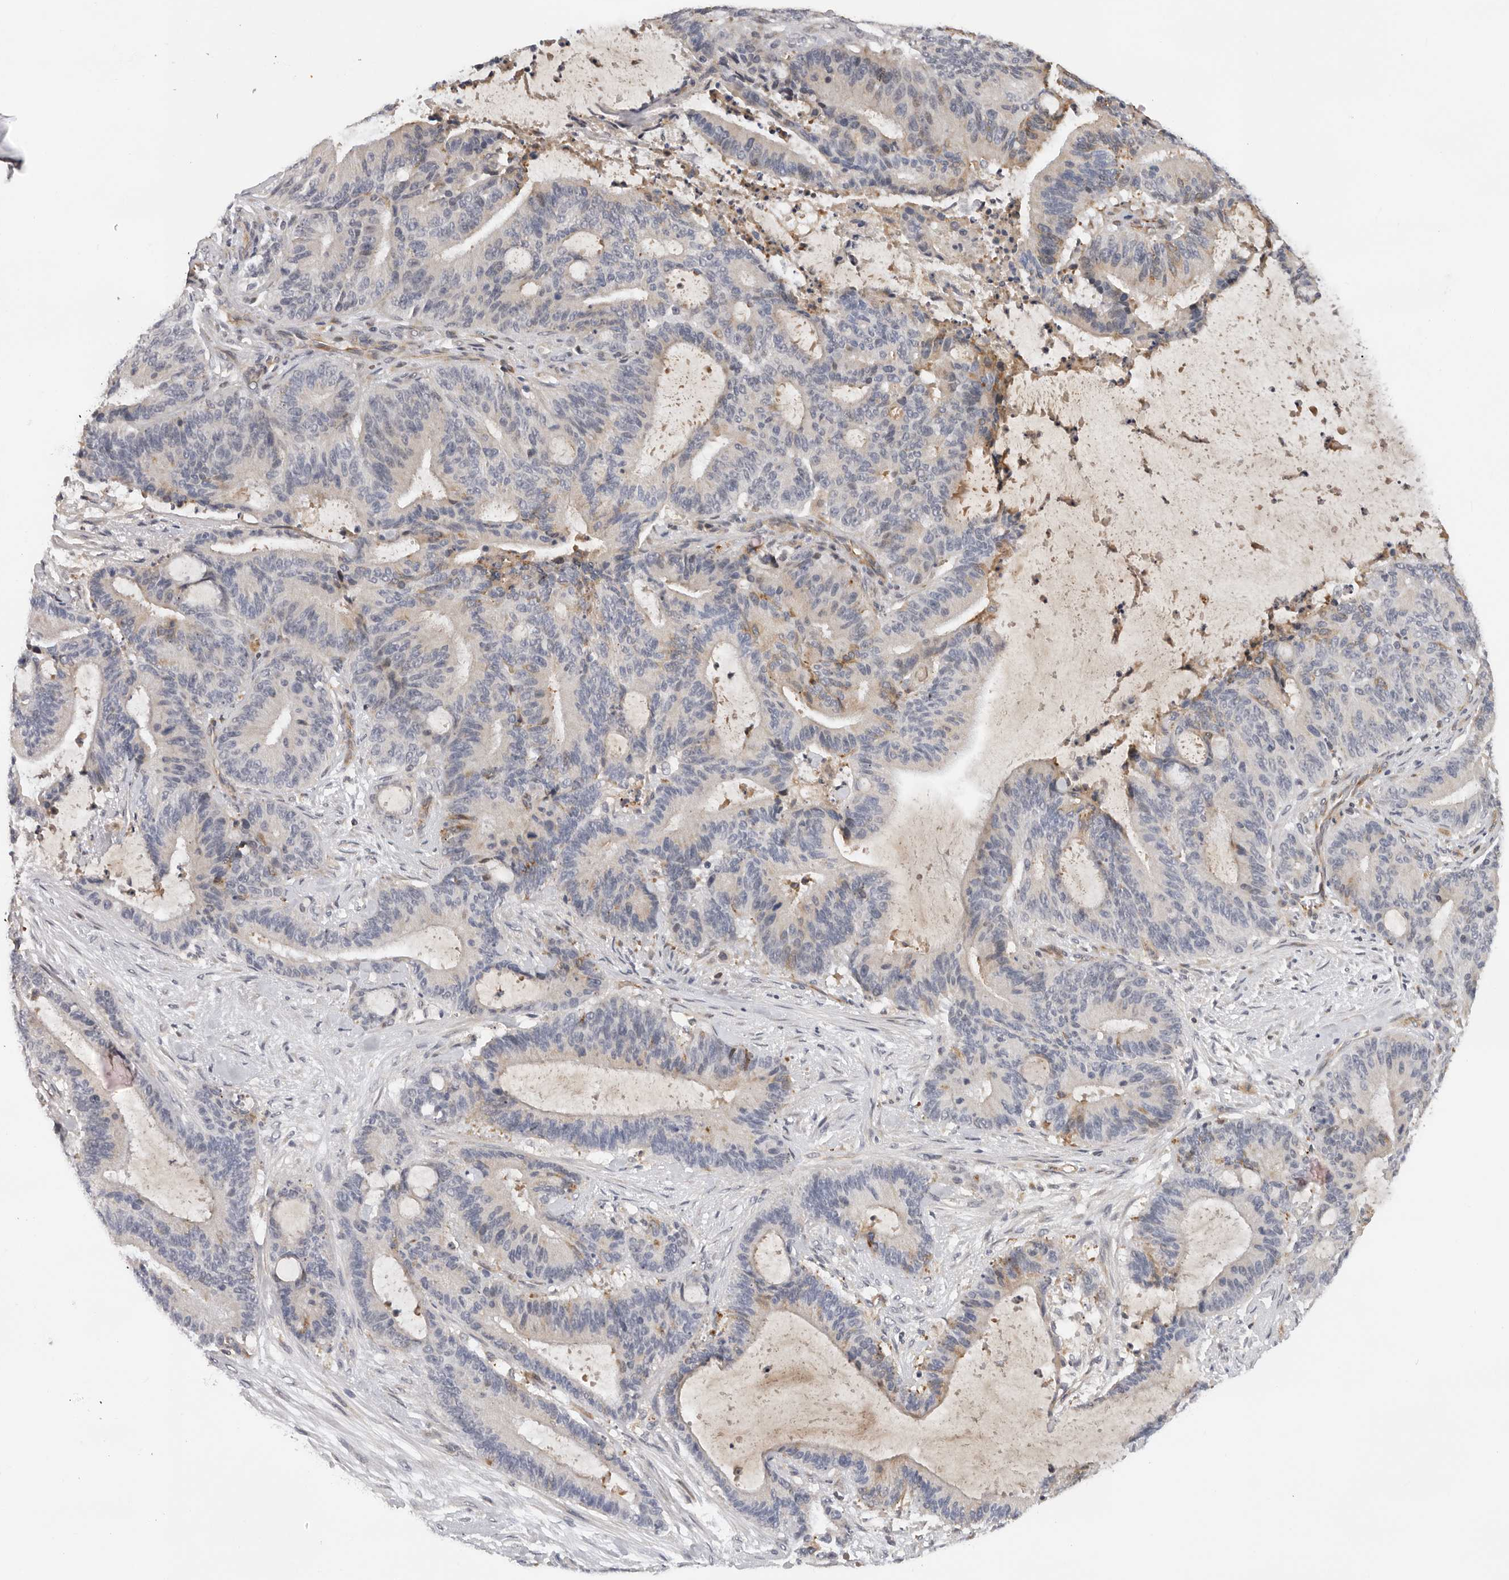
{"staining": {"intensity": "moderate", "quantity": "<25%", "location": "cytoplasmic/membranous"}, "tissue": "liver cancer", "cell_type": "Tumor cells", "image_type": "cancer", "snomed": [{"axis": "morphology", "description": "Normal tissue, NOS"}, {"axis": "morphology", "description": "Cholangiocarcinoma"}, {"axis": "topography", "description": "Liver"}, {"axis": "topography", "description": "Peripheral nerve tissue"}], "caption": "The immunohistochemical stain shows moderate cytoplasmic/membranous positivity in tumor cells of liver cancer tissue.", "gene": "RNF157", "patient": {"sex": "female", "age": 73}}